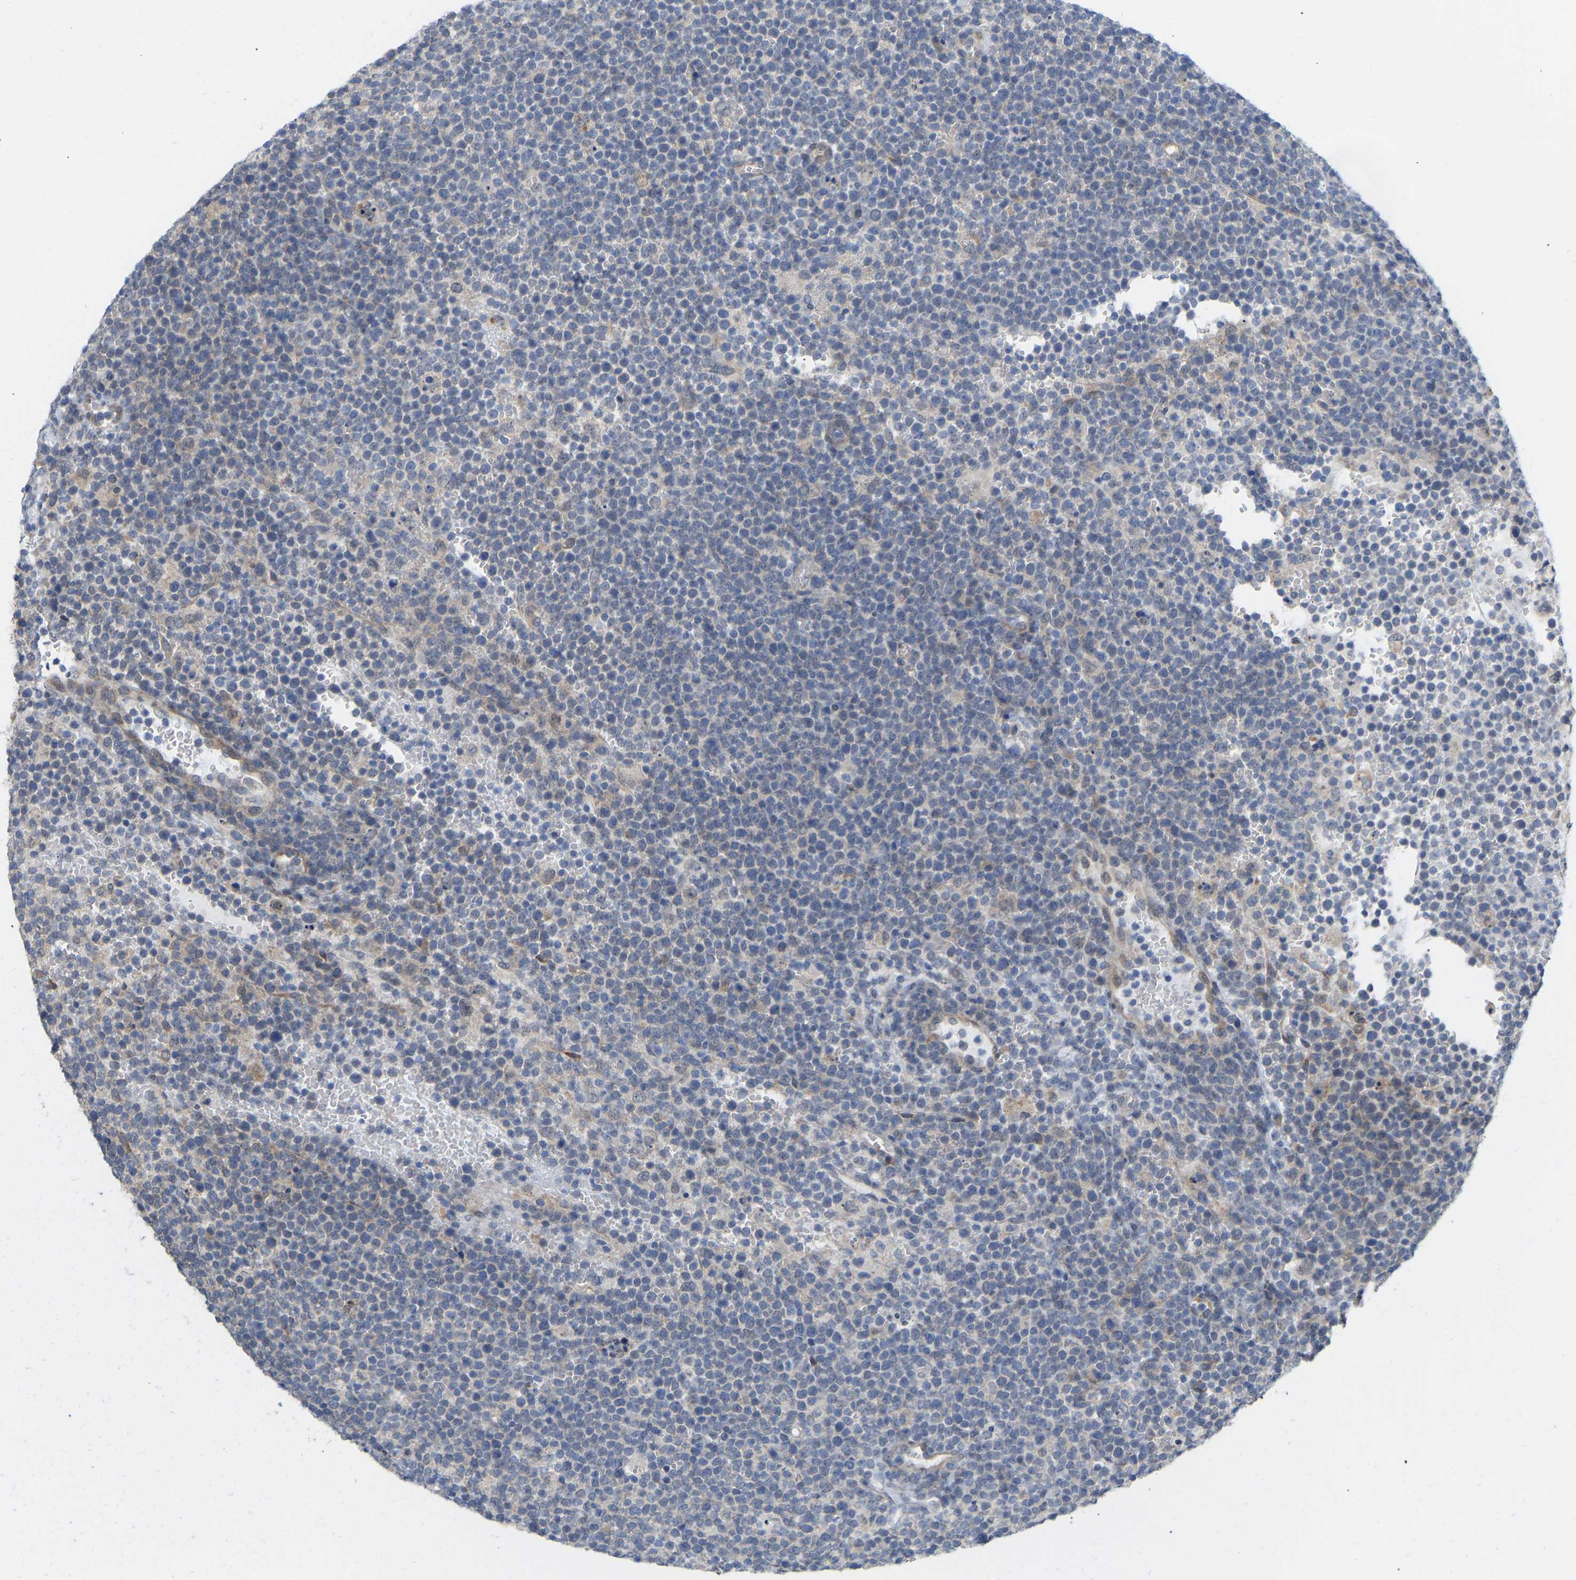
{"staining": {"intensity": "negative", "quantity": "none", "location": "none"}, "tissue": "lymphoma", "cell_type": "Tumor cells", "image_type": "cancer", "snomed": [{"axis": "morphology", "description": "Malignant lymphoma, non-Hodgkin's type, High grade"}, {"axis": "topography", "description": "Lymph node"}], "caption": "There is no significant positivity in tumor cells of malignant lymphoma, non-Hodgkin's type (high-grade). (Immunohistochemistry, brightfield microscopy, high magnification).", "gene": "BEND3", "patient": {"sex": "male", "age": 61}}